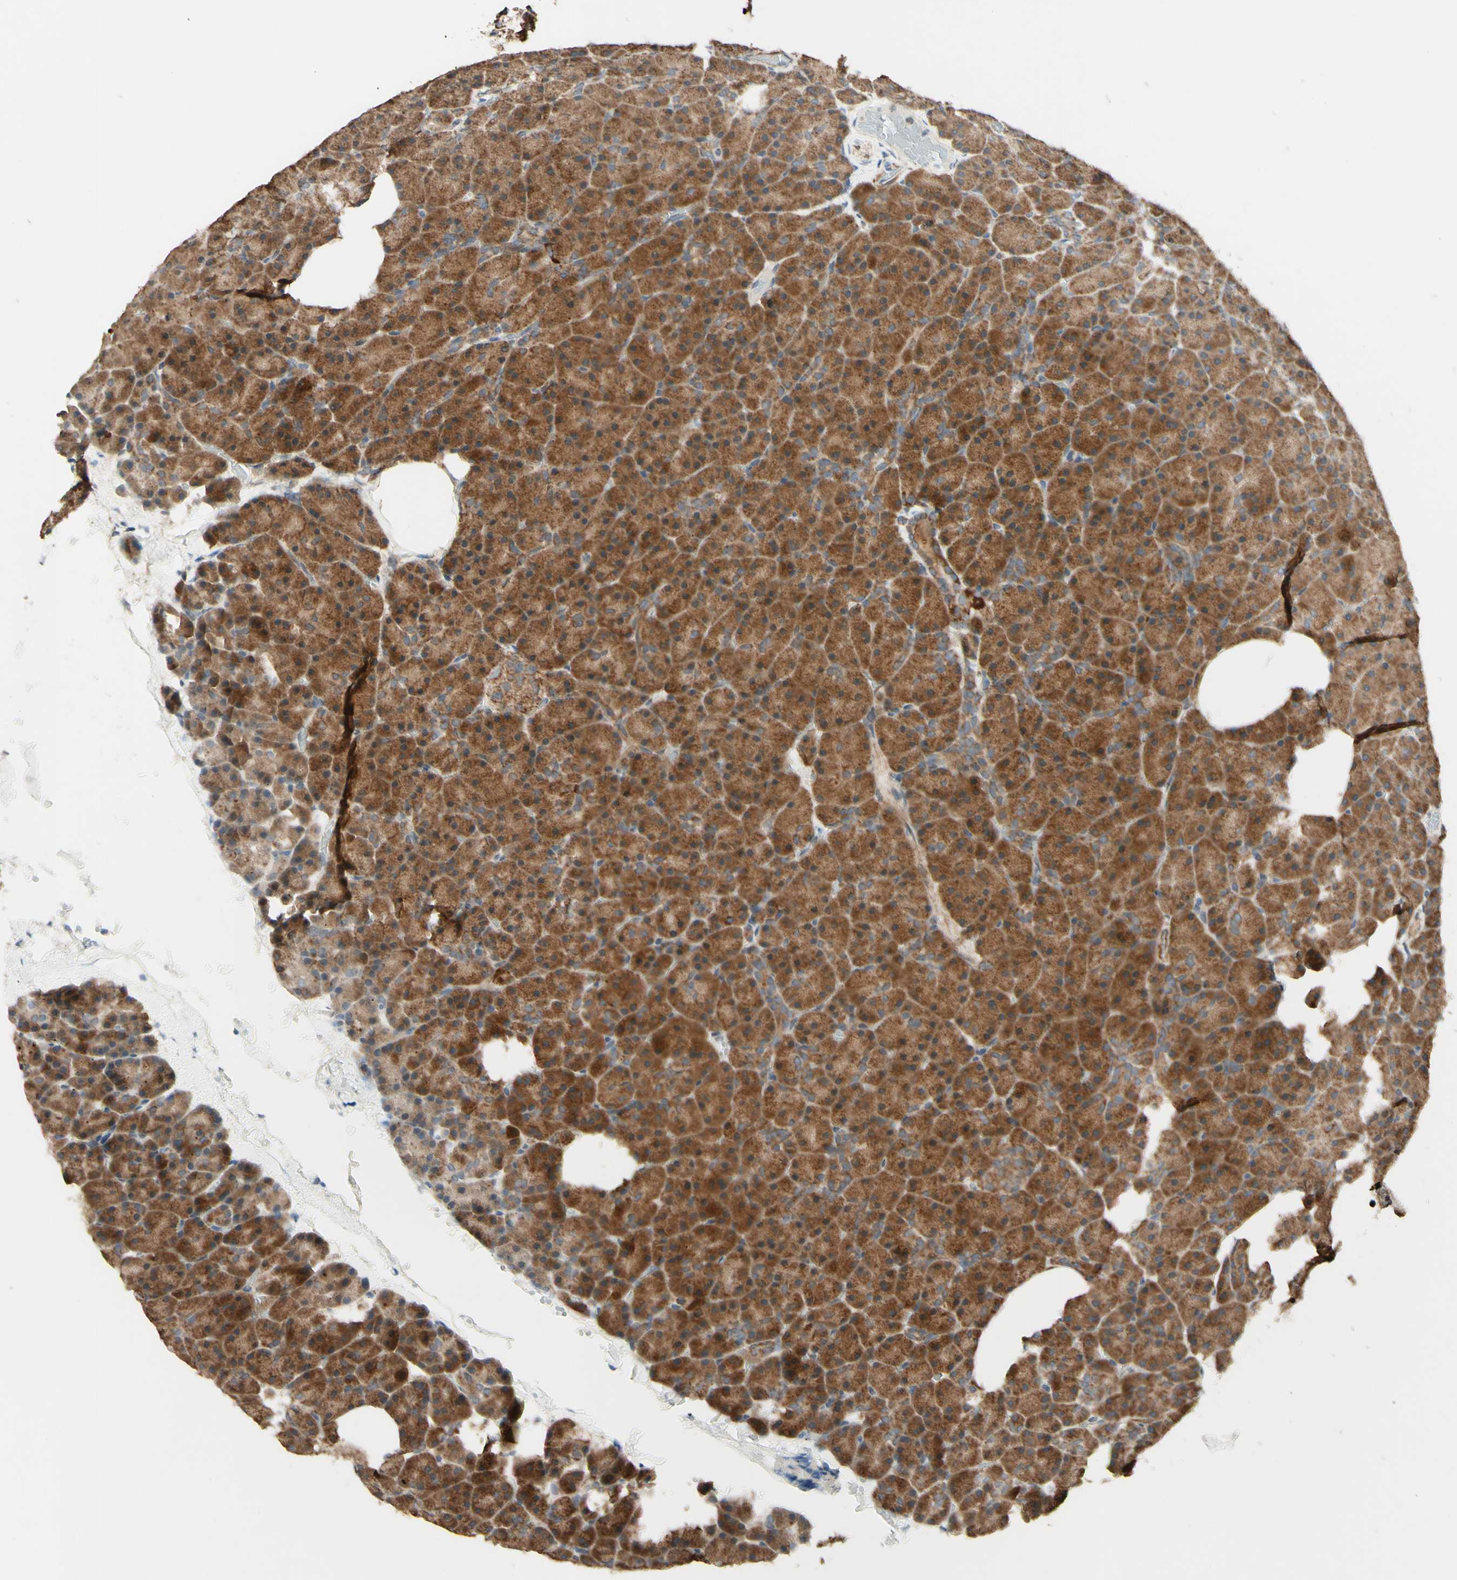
{"staining": {"intensity": "strong", "quantity": ">75%", "location": "cytoplasmic/membranous"}, "tissue": "pancreas", "cell_type": "Exocrine glandular cells", "image_type": "normal", "snomed": [{"axis": "morphology", "description": "Normal tissue, NOS"}, {"axis": "topography", "description": "Pancreas"}], "caption": "The micrograph exhibits staining of benign pancreas, revealing strong cytoplasmic/membranous protein expression (brown color) within exocrine glandular cells.", "gene": "DHRS3", "patient": {"sex": "female", "age": 35}}